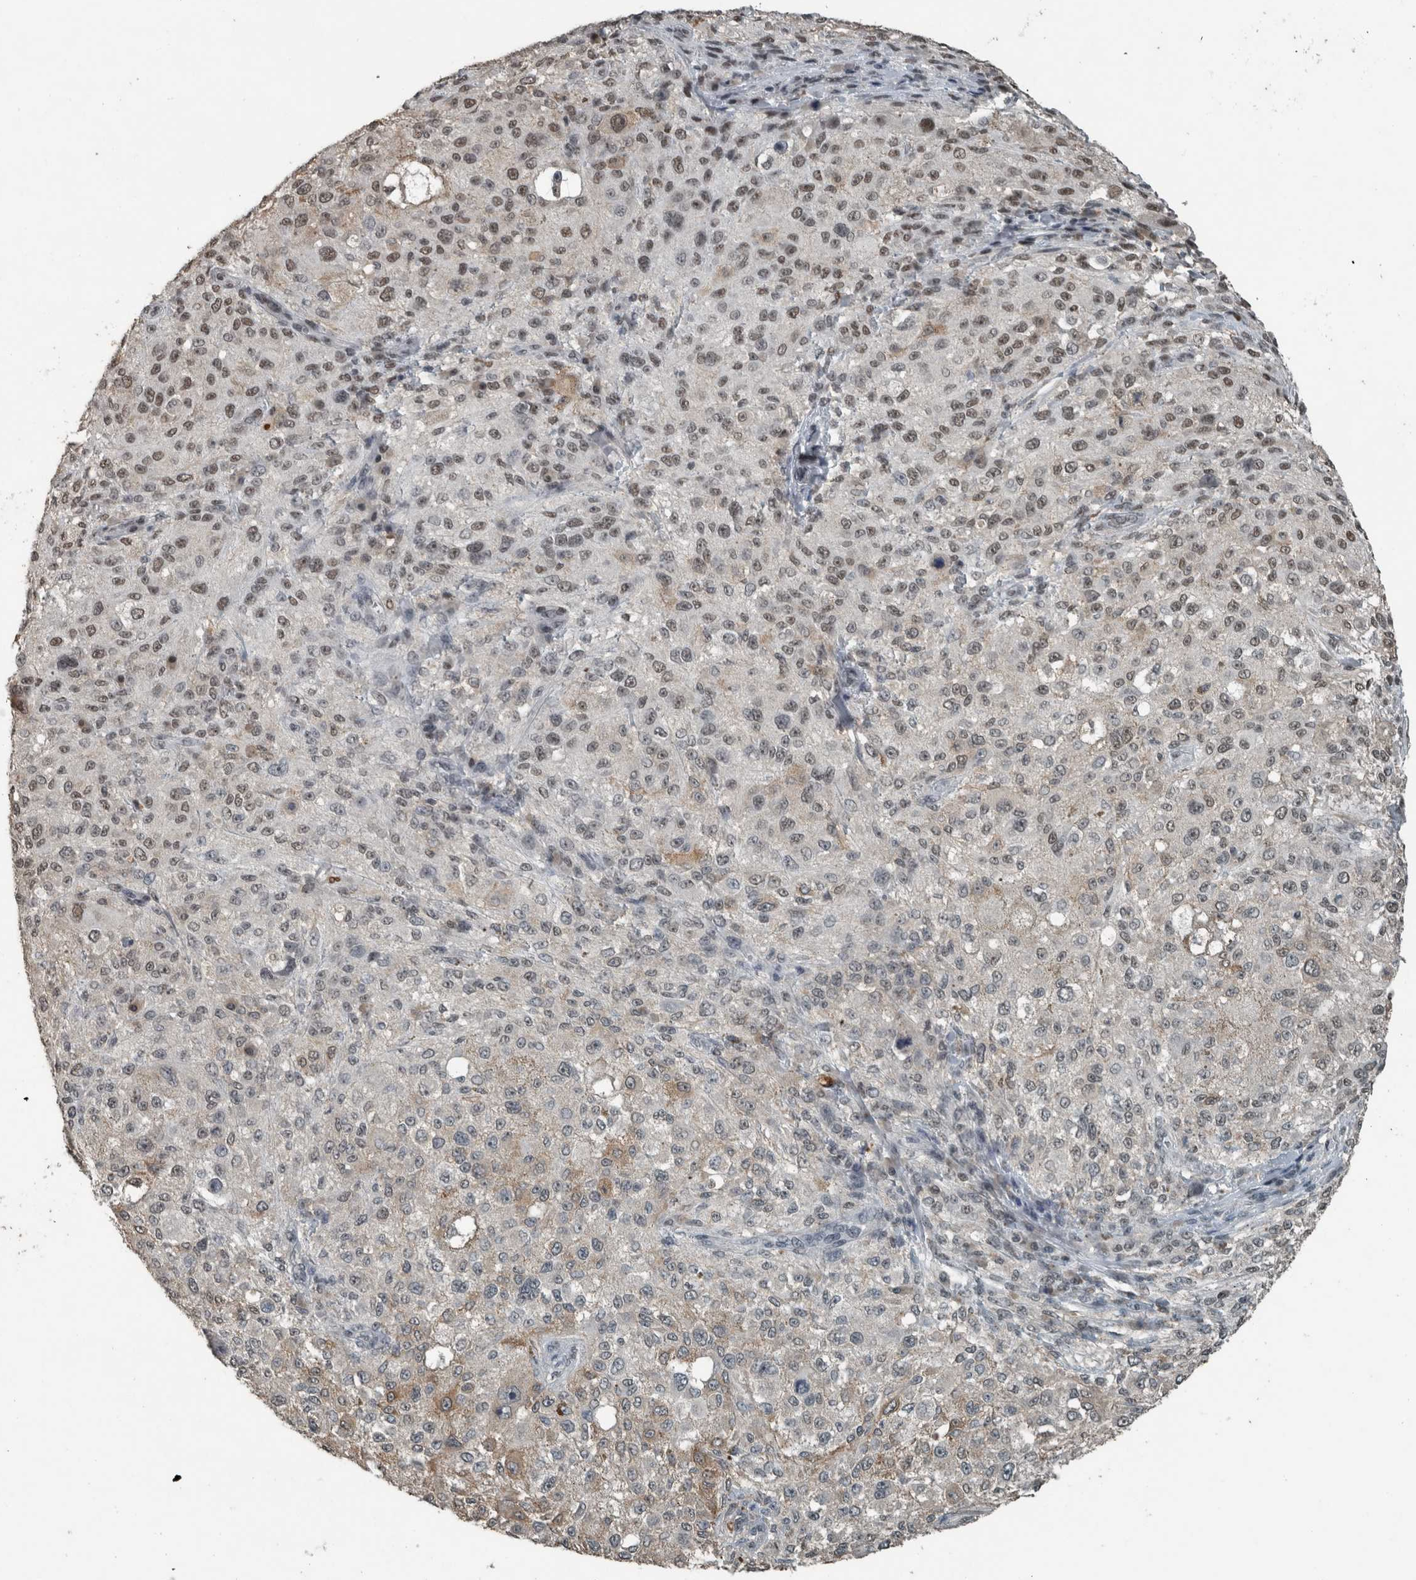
{"staining": {"intensity": "moderate", "quantity": ">75%", "location": "nuclear"}, "tissue": "melanoma", "cell_type": "Tumor cells", "image_type": "cancer", "snomed": [{"axis": "morphology", "description": "Necrosis, NOS"}, {"axis": "morphology", "description": "Malignant melanoma, NOS"}, {"axis": "topography", "description": "Skin"}], "caption": "Moderate nuclear expression for a protein is identified in approximately >75% of tumor cells of malignant melanoma using IHC.", "gene": "ZNF24", "patient": {"sex": "female", "age": 87}}